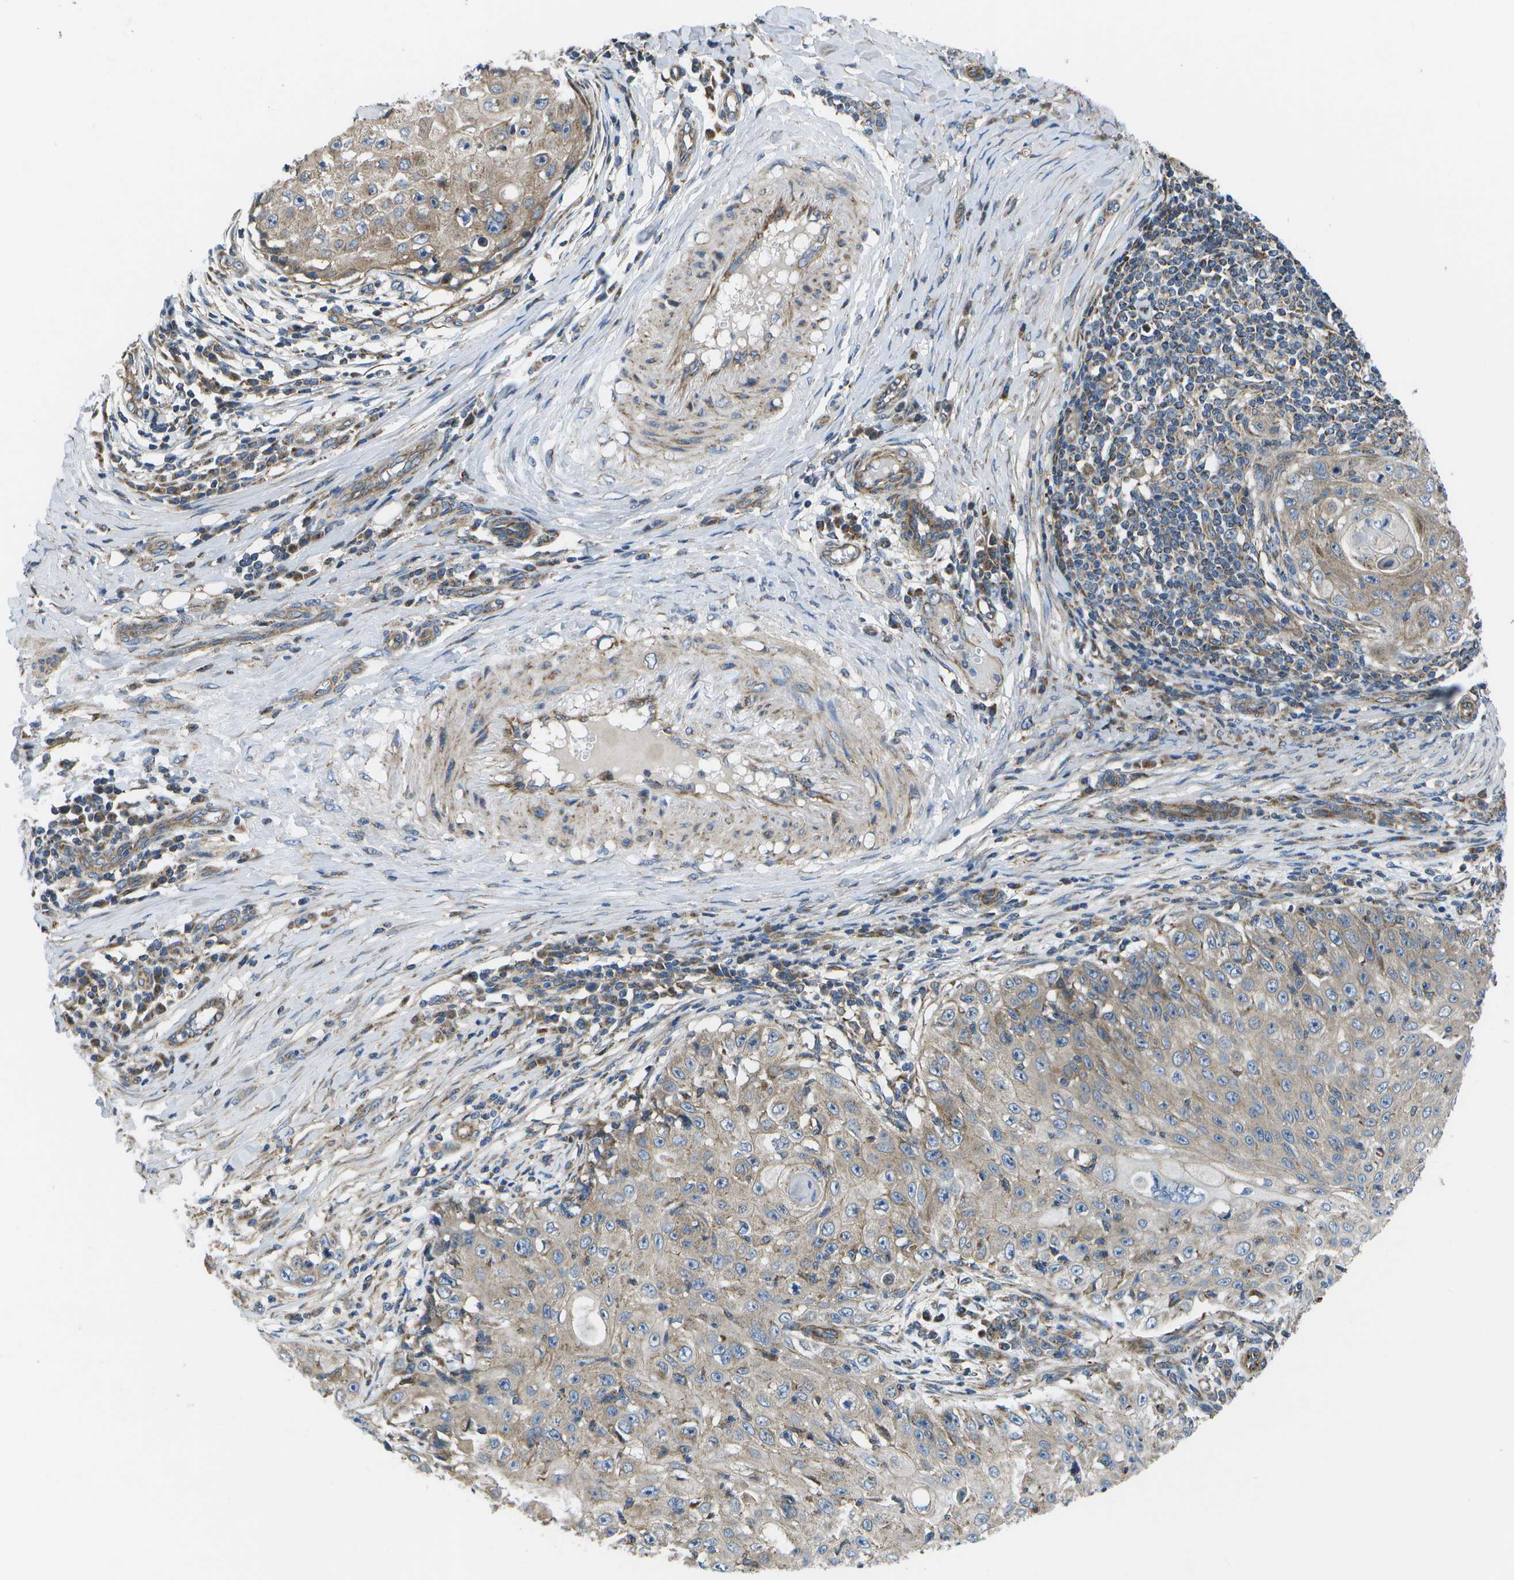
{"staining": {"intensity": "weak", "quantity": "25%-75%", "location": "cytoplasmic/membranous"}, "tissue": "skin cancer", "cell_type": "Tumor cells", "image_type": "cancer", "snomed": [{"axis": "morphology", "description": "Squamous cell carcinoma, NOS"}, {"axis": "topography", "description": "Skin"}], "caption": "High-power microscopy captured an immunohistochemistry histopathology image of skin cancer (squamous cell carcinoma), revealing weak cytoplasmic/membranous positivity in approximately 25%-75% of tumor cells.", "gene": "MVK", "patient": {"sex": "male", "age": 86}}